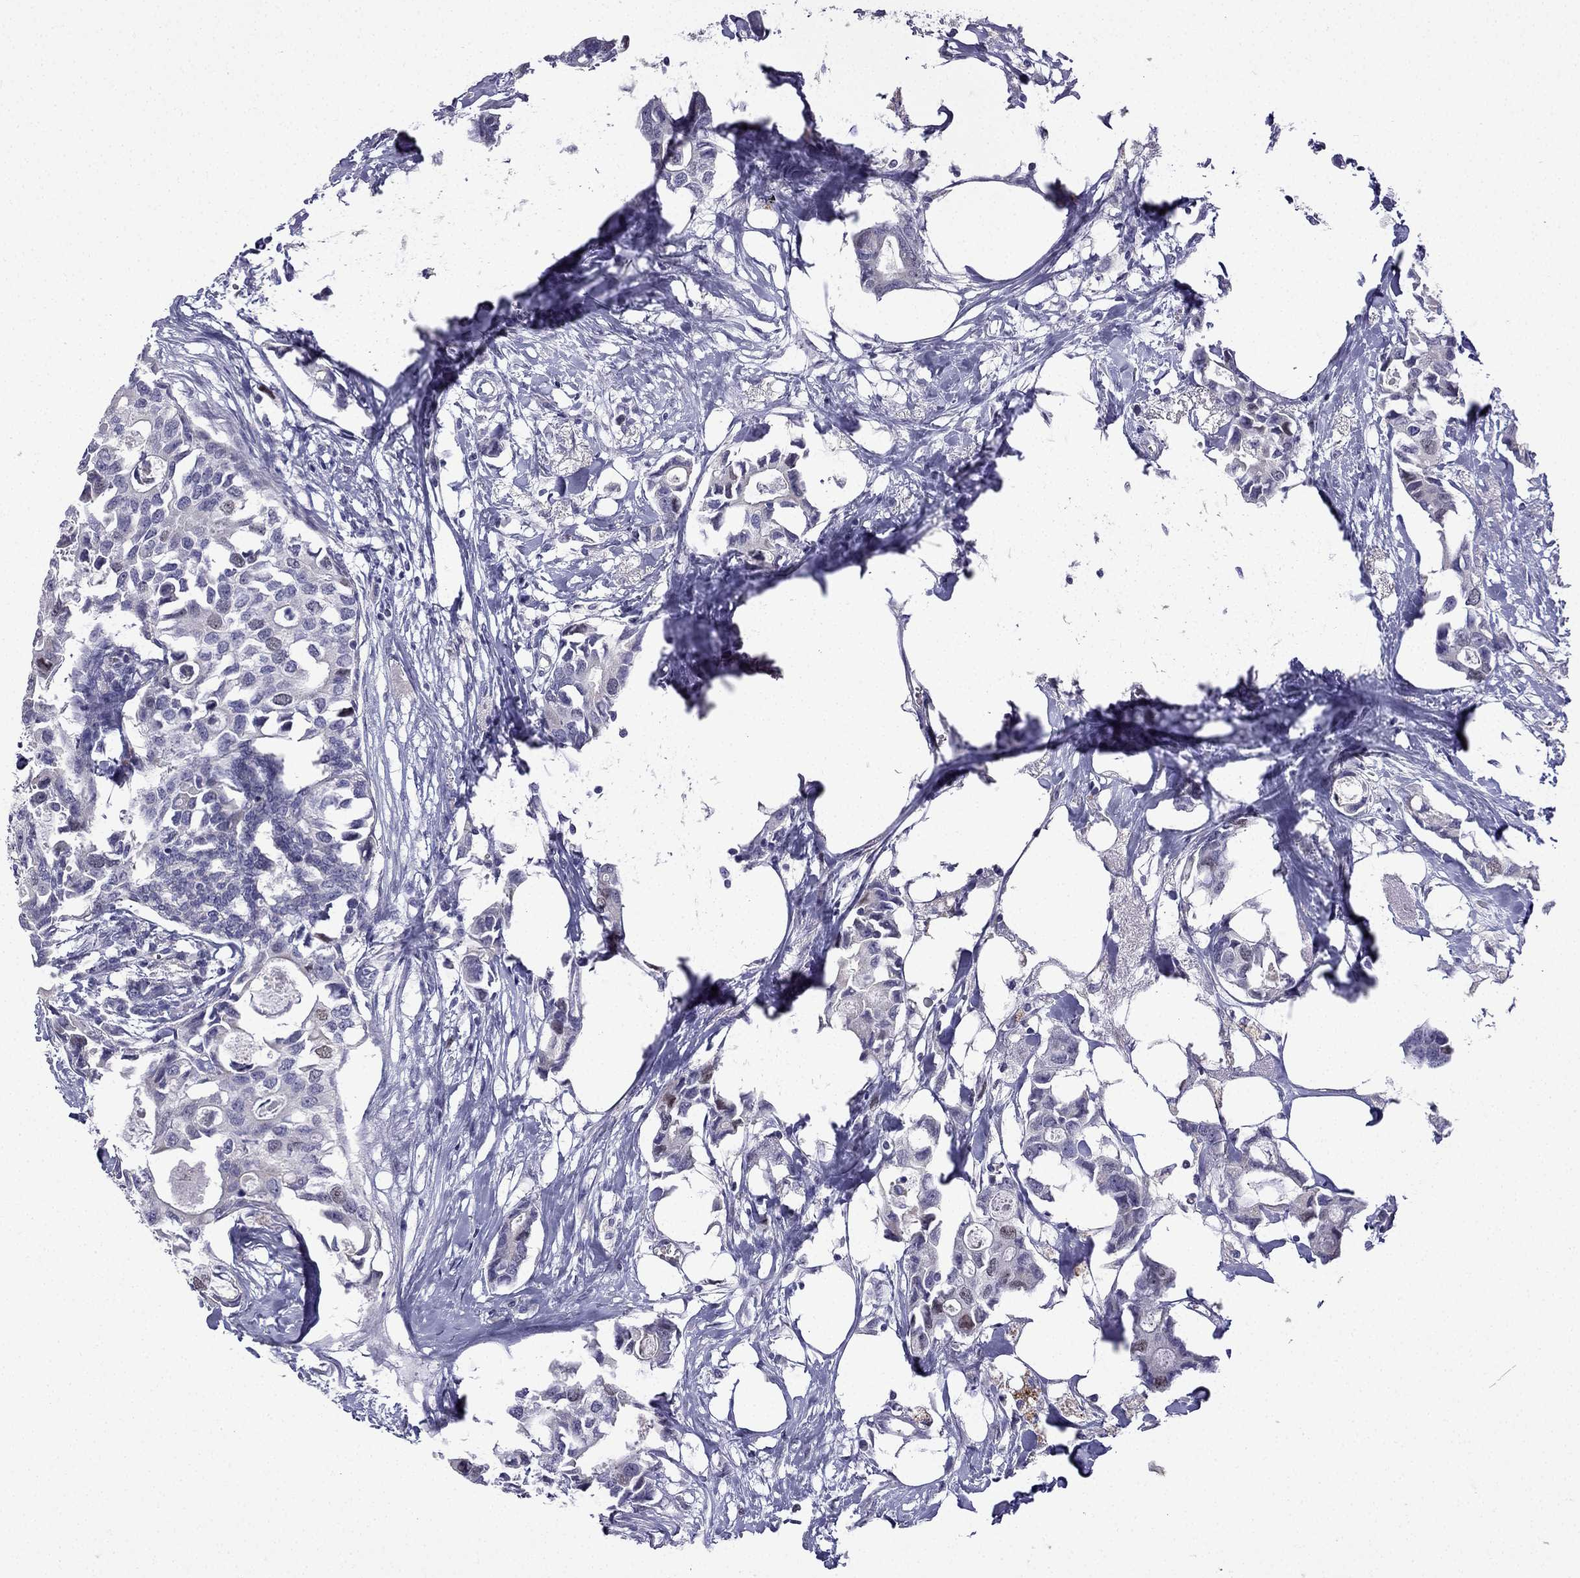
{"staining": {"intensity": "negative", "quantity": "none", "location": "none"}, "tissue": "breast cancer", "cell_type": "Tumor cells", "image_type": "cancer", "snomed": [{"axis": "morphology", "description": "Duct carcinoma"}, {"axis": "topography", "description": "Breast"}], "caption": "Human breast cancer stained for a protein using immunohistochemistry (IHC) displays no positivity in tumor cells.", "gene": "UHRF1", "patient": {"sex": "female", "age": 83}}